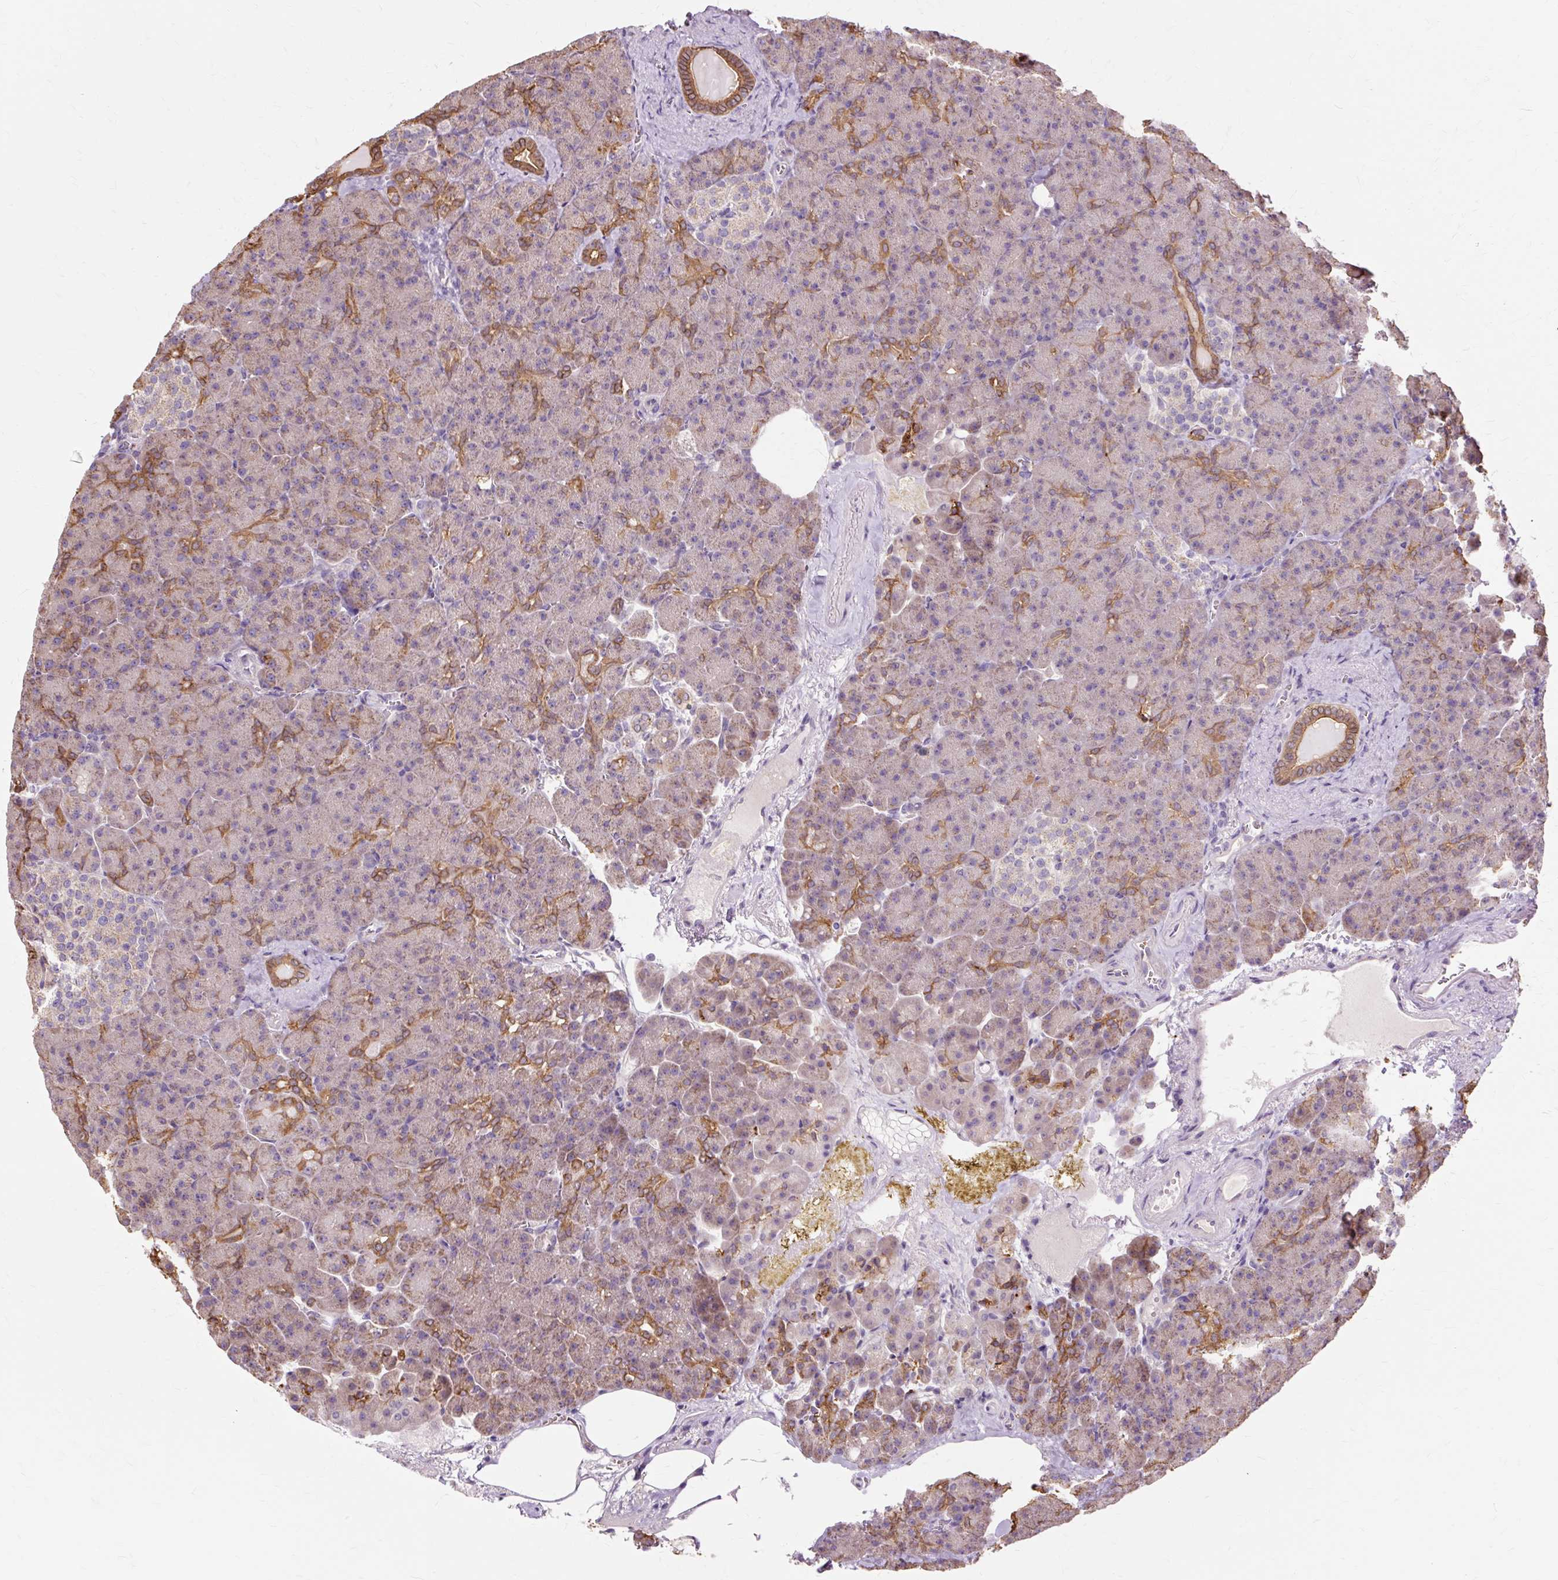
{"staining": {"intensity": "strong", "quantity": "25%-75%", "location": "cytoplasmic/membranous"}, "tissue": "pancreas", "cell_type": "Exocrine glandular cells", "image_type": "normal", "snomed": [{"axis": "morphology", "description": "Normal tissue, NOS"}, {"axis": "topography", "description": "Pancreas"}], "caption": "Strong cytoplasmic/membranous protein positivity is present in about 25%-75% of exocrine glandular cells in pancreas. The protein of interest is shown in brown color, while the nuclei are stained blue.", "gene": "PDZD2", "patient": {"sex": "female", "age": 74}}